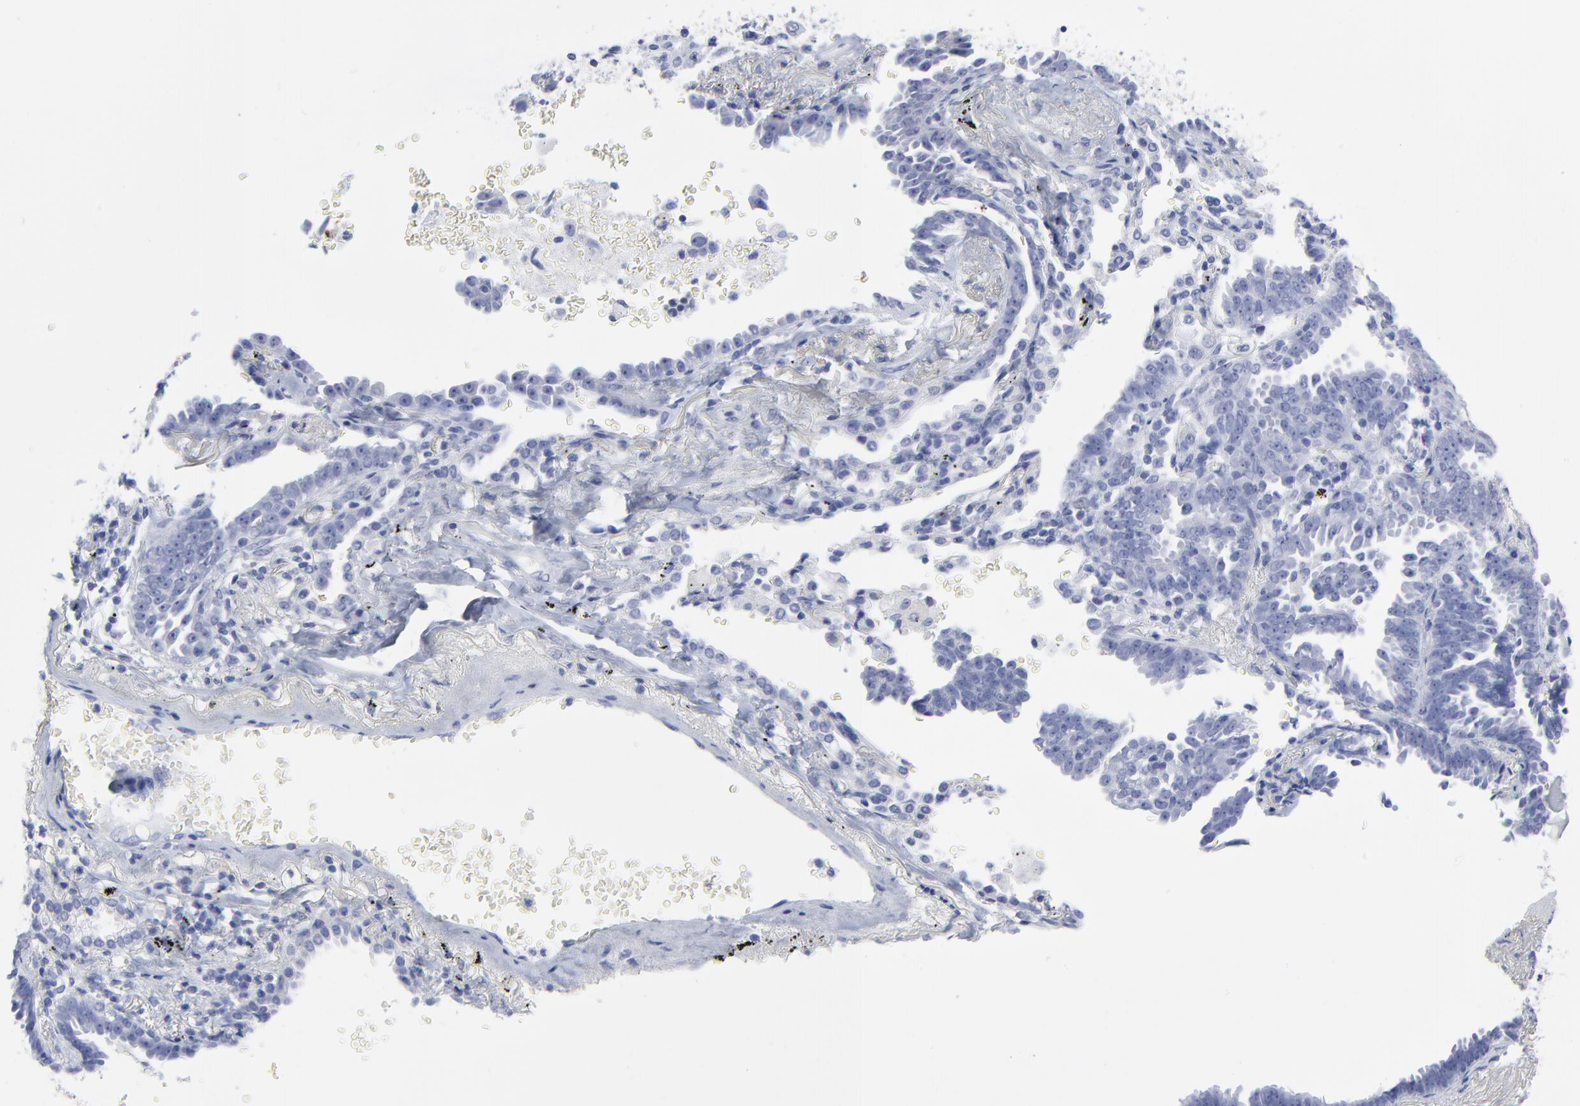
{"staining": {"intensity": "negative", "quantity": "none", "location": "none"}, "tissue": "lung cancer", "cell_type": "Tumor cells", "image_type": "cancer", "snomed": [{"axis": "morphology", "description": "Adenocarcinoma, NOS"}, {"axis": "topography", "description": "Lung"}], "caption": "The photomicrograph reveals no significant staining in tumor cells of lung adenocarcinoma.", "gene": "CNTN3", "patient": {"sex": "female", "age": 64}}